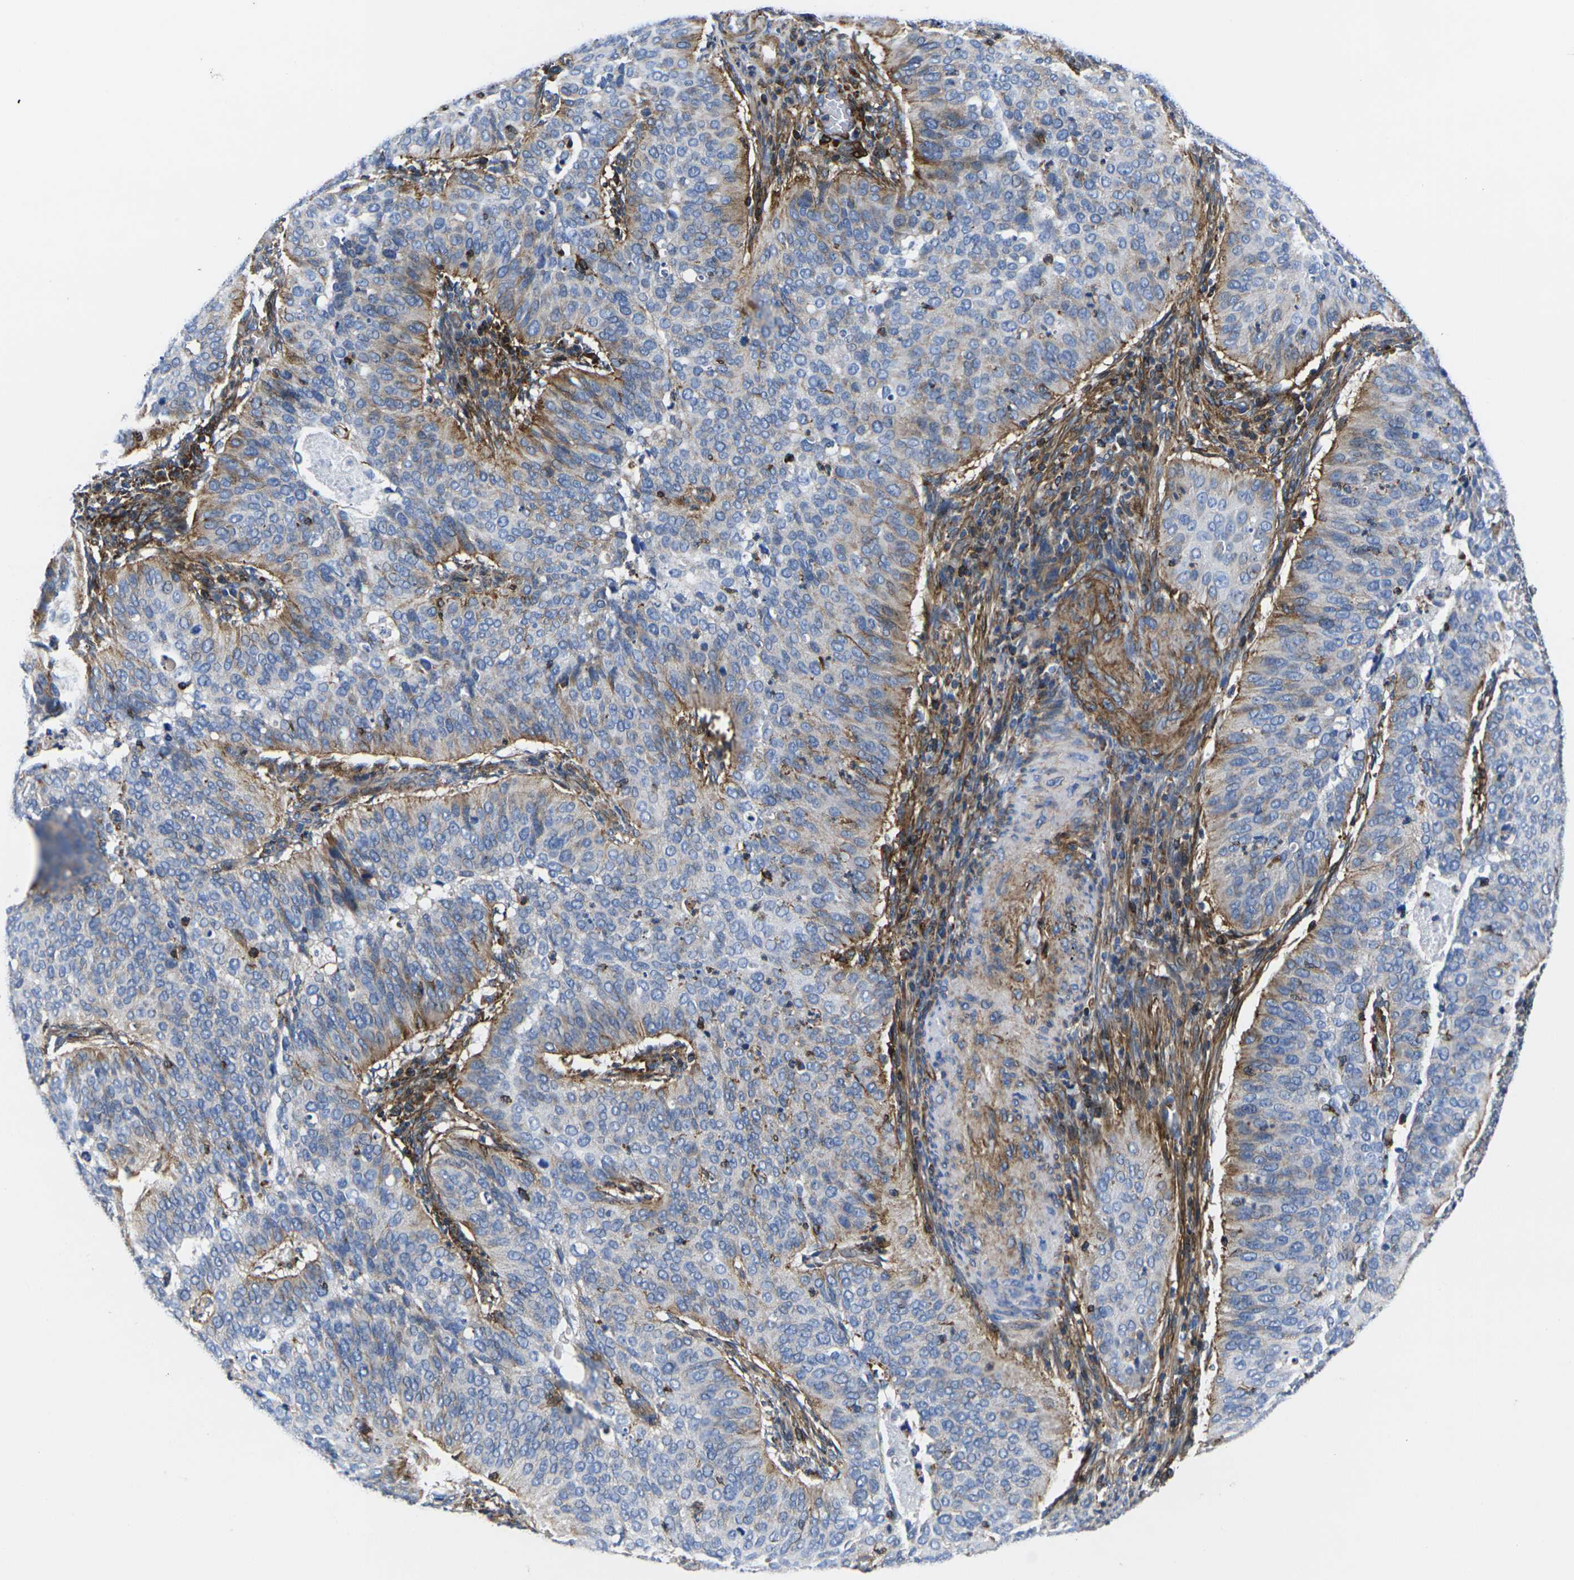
{"staining": {"intensity": "moderate", "quantity": "<25%", "location": "cytoplasmic/membranous"}, "tissue": "cervical cancer", "cell_type": "Tumor cells", "image_type": "cancer", "snomed": [{"axis": "morphology", "description": "Normal tissue, NOS"}, {"axis": "morphology", "description": "Squamous cell carcinoma, NOS"}, {"axis": "topography", "description": "Cervix"}], "caption": "Immunohistochemistry (IHC) of human cervical cancer demonstrates low levels of moderate cytoplasmic/membranous positivity in about <25% of tumor cells.", "gene": "GPR4", "patient": {"sex": "female", "age": 39}}